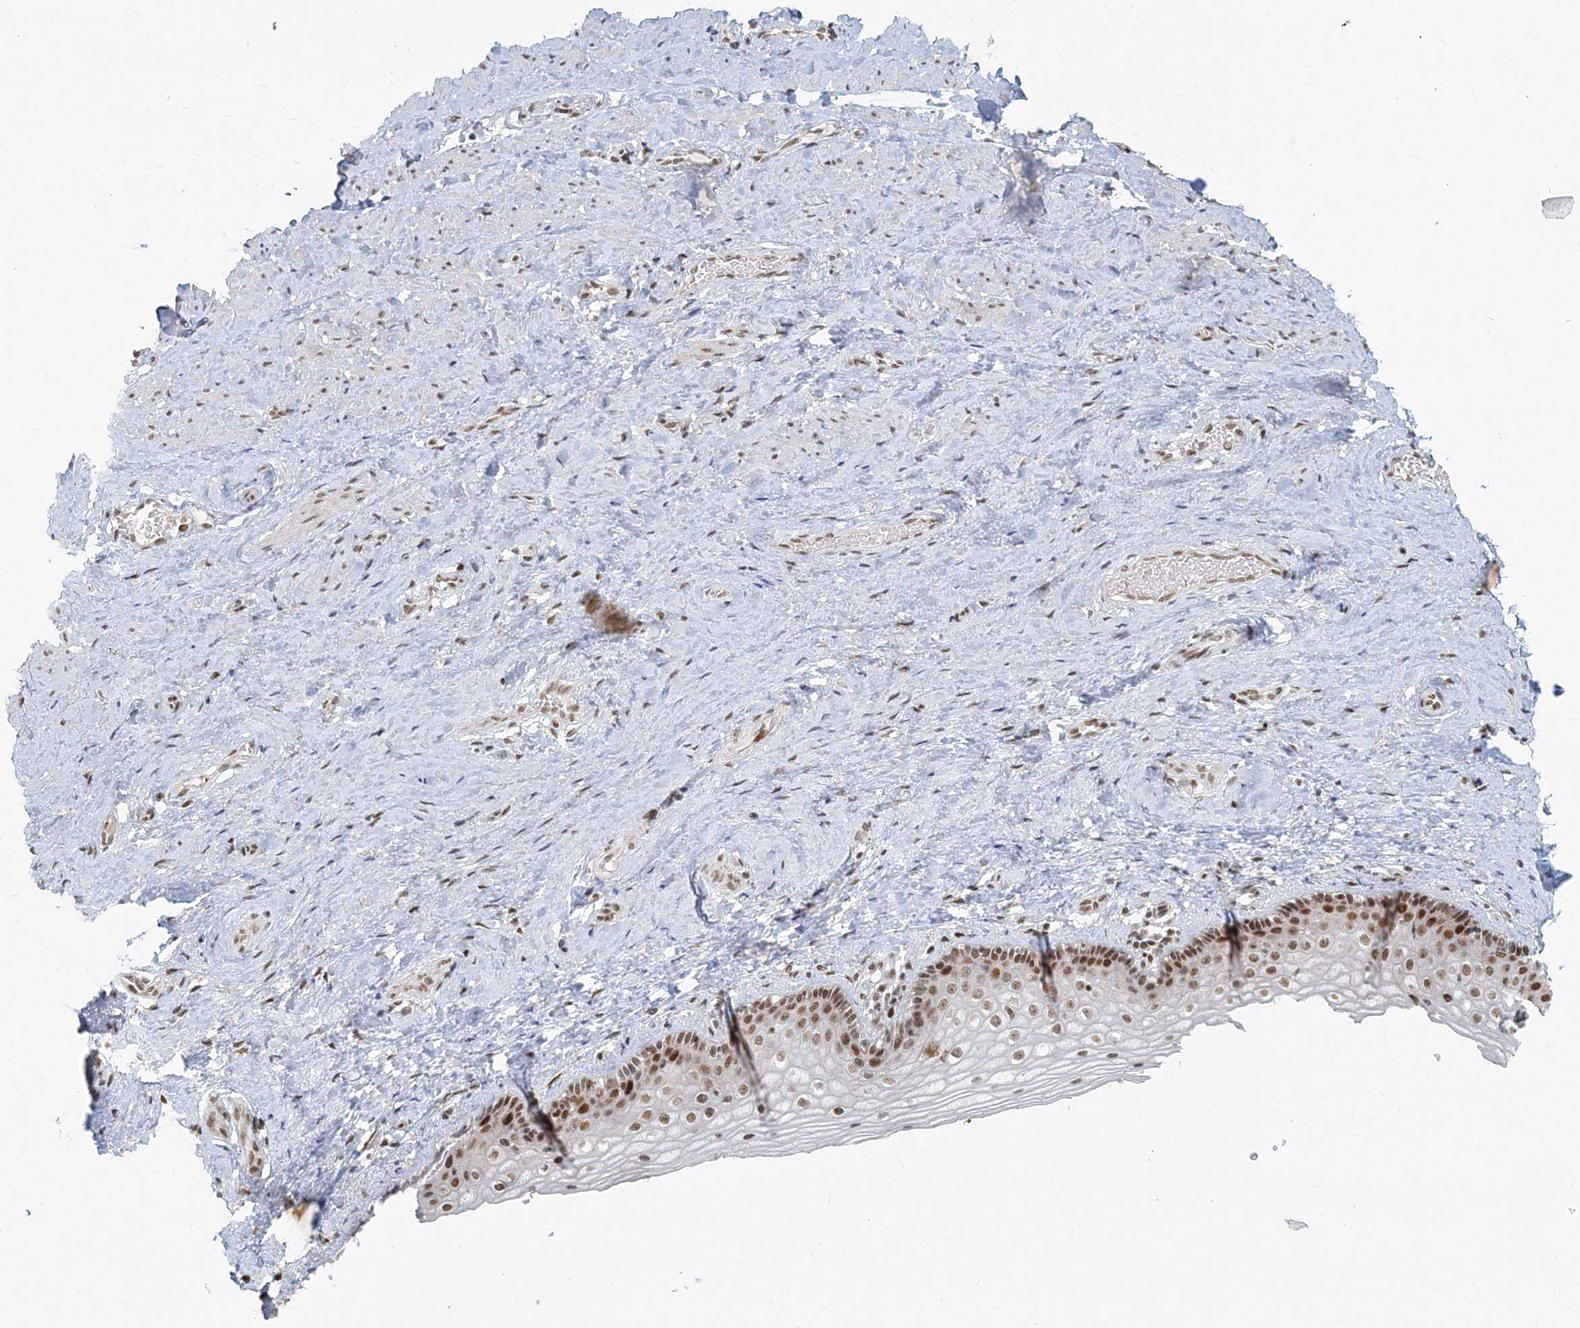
{"staining": {"intensity": "moderate", "quantity": "25%-75%", "location": "nuclear"}, "tissue": "vagina", "cell_type": "Squamous epithelial cells", "image_type": "normal", "snomed": [{"axis": "morphology", "description": "Normal tissue, NOS"}, {"axis": "topography", "description": "Vagina"}], "caption": "Immunohistochemistry (IHC) of unremarkable human vagina shows medium levels of moderate nuclear expression in about 25%-75% of squamous epithelial cells.", "gene": "BAZ1B", "patient": {"sex": "female", "age": 46}}